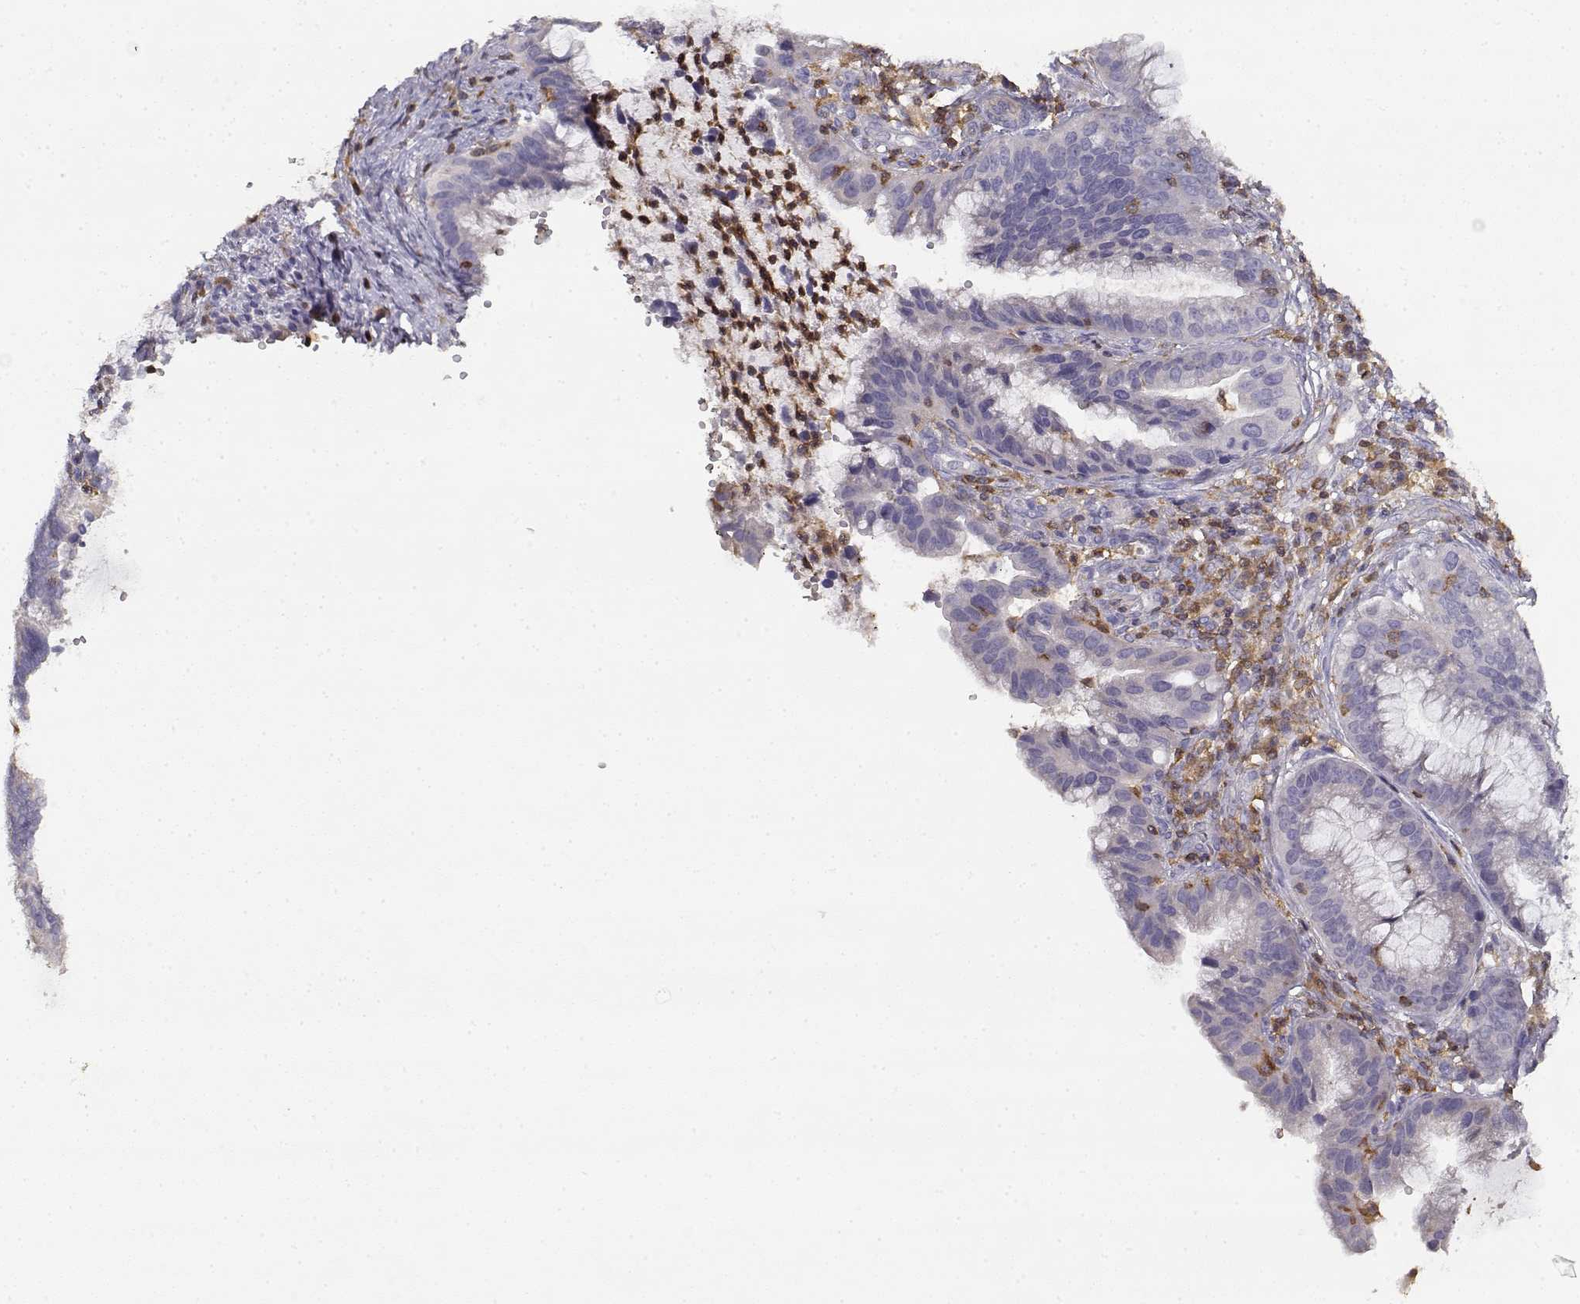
{"staining": {"intensity": "negative", "quantity": "none", "location": "none"}, "tissue": "cervical cancer", "cell_type": "Tumor cells", "image_type": "cancer", "snomed": [{"axis": "morphology", "description": "Adenocarcinoma, NOS"}, {"axis": "topography", "description": "Cervix"}], "caption": "Tumor cells show no significant staining in cervical adenocarcinoma.", "gene": "VAV1", "patient": {"sex": "female", "age": 34}}